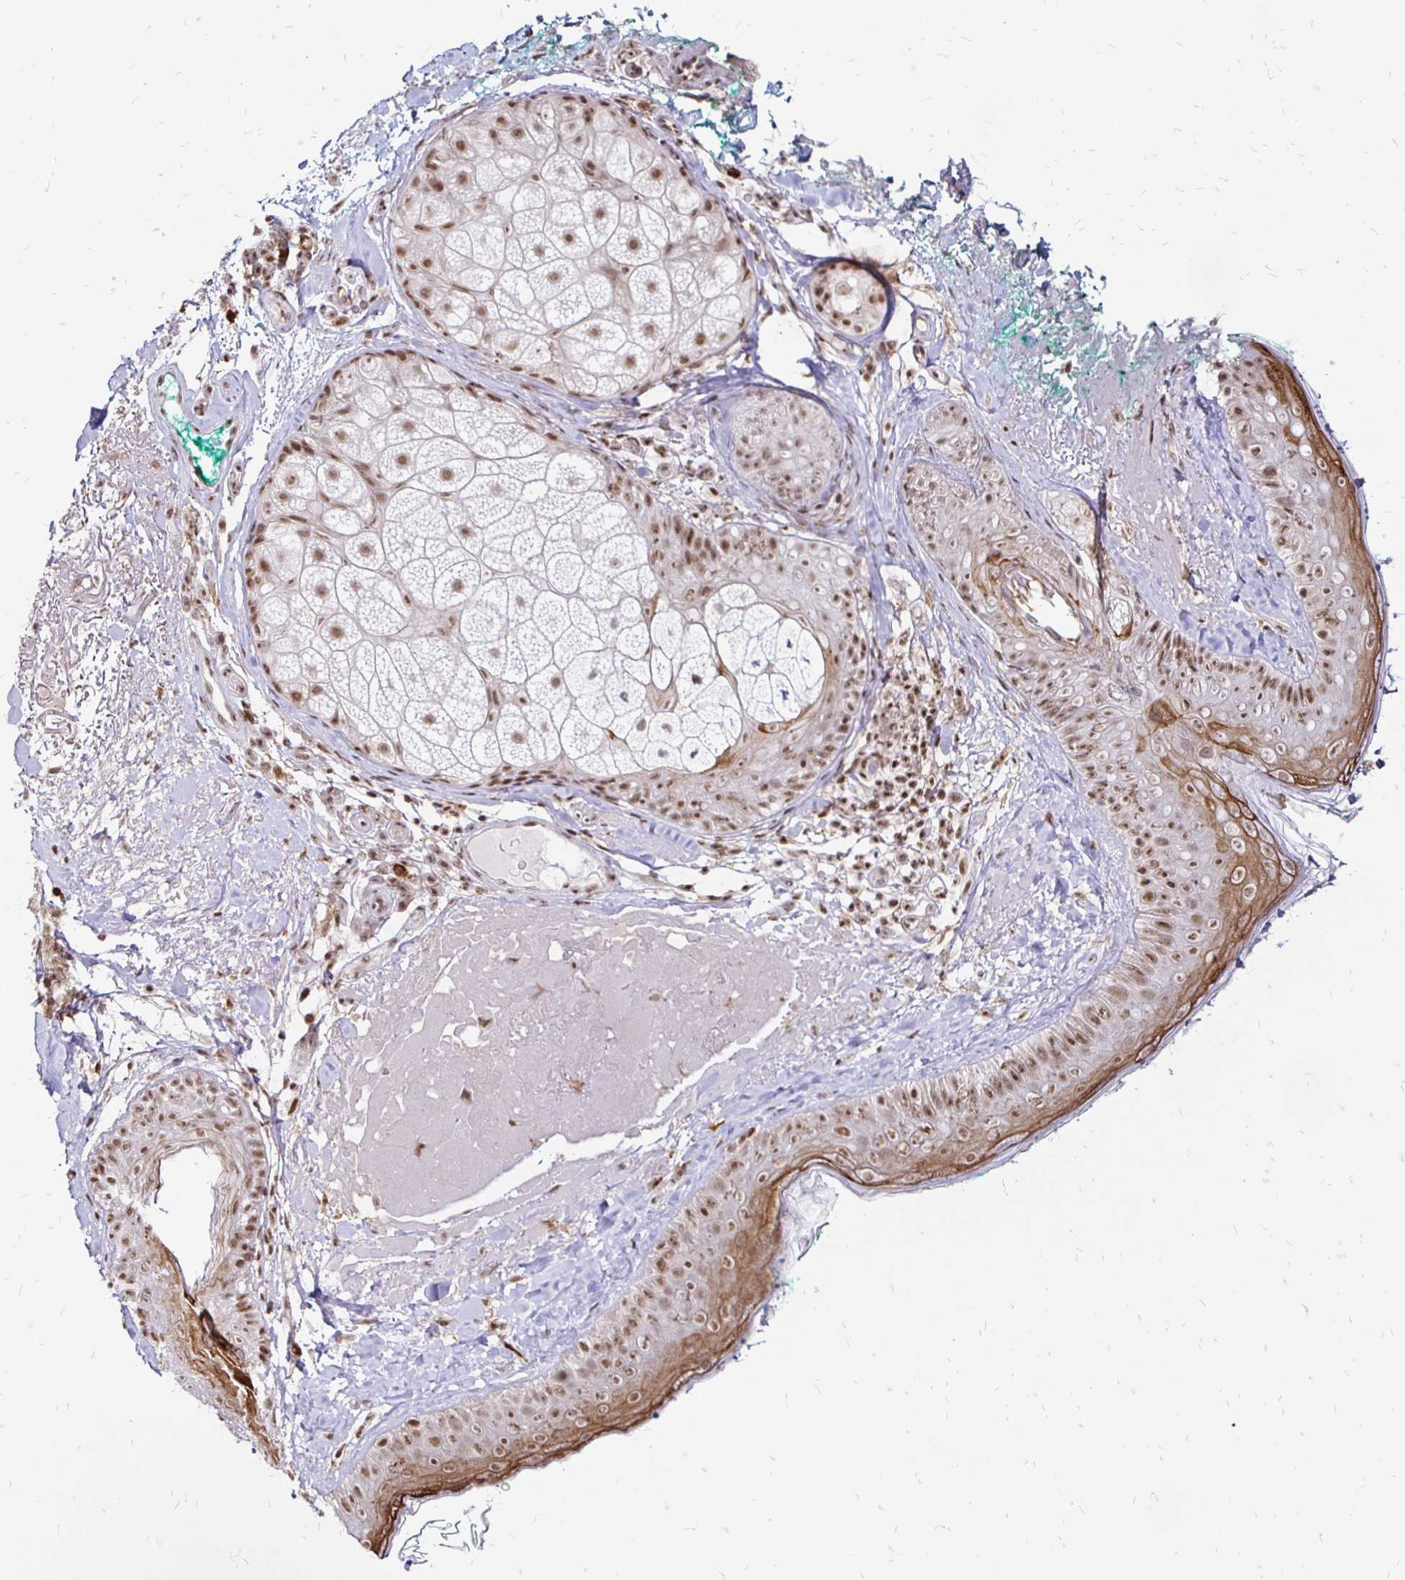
{"staining": {"intensity": "moderate", "quantity": ">75%", "location": "nuclear"}, "tissue": "skin", "cell_type": "Fibroblasts", "image_type": "normal", "snomed": [{"axis": "morphology", "description": "Normal tissue, NOS"}, {"axis": "topography", "description": "Skin"}], "caption": "Skin stained with IHC exhibits moderate nuclear positivity in about >75% of fibroblasts.", "gene": "SIN3A", "patient": {"sex": "male", "age": 73}}